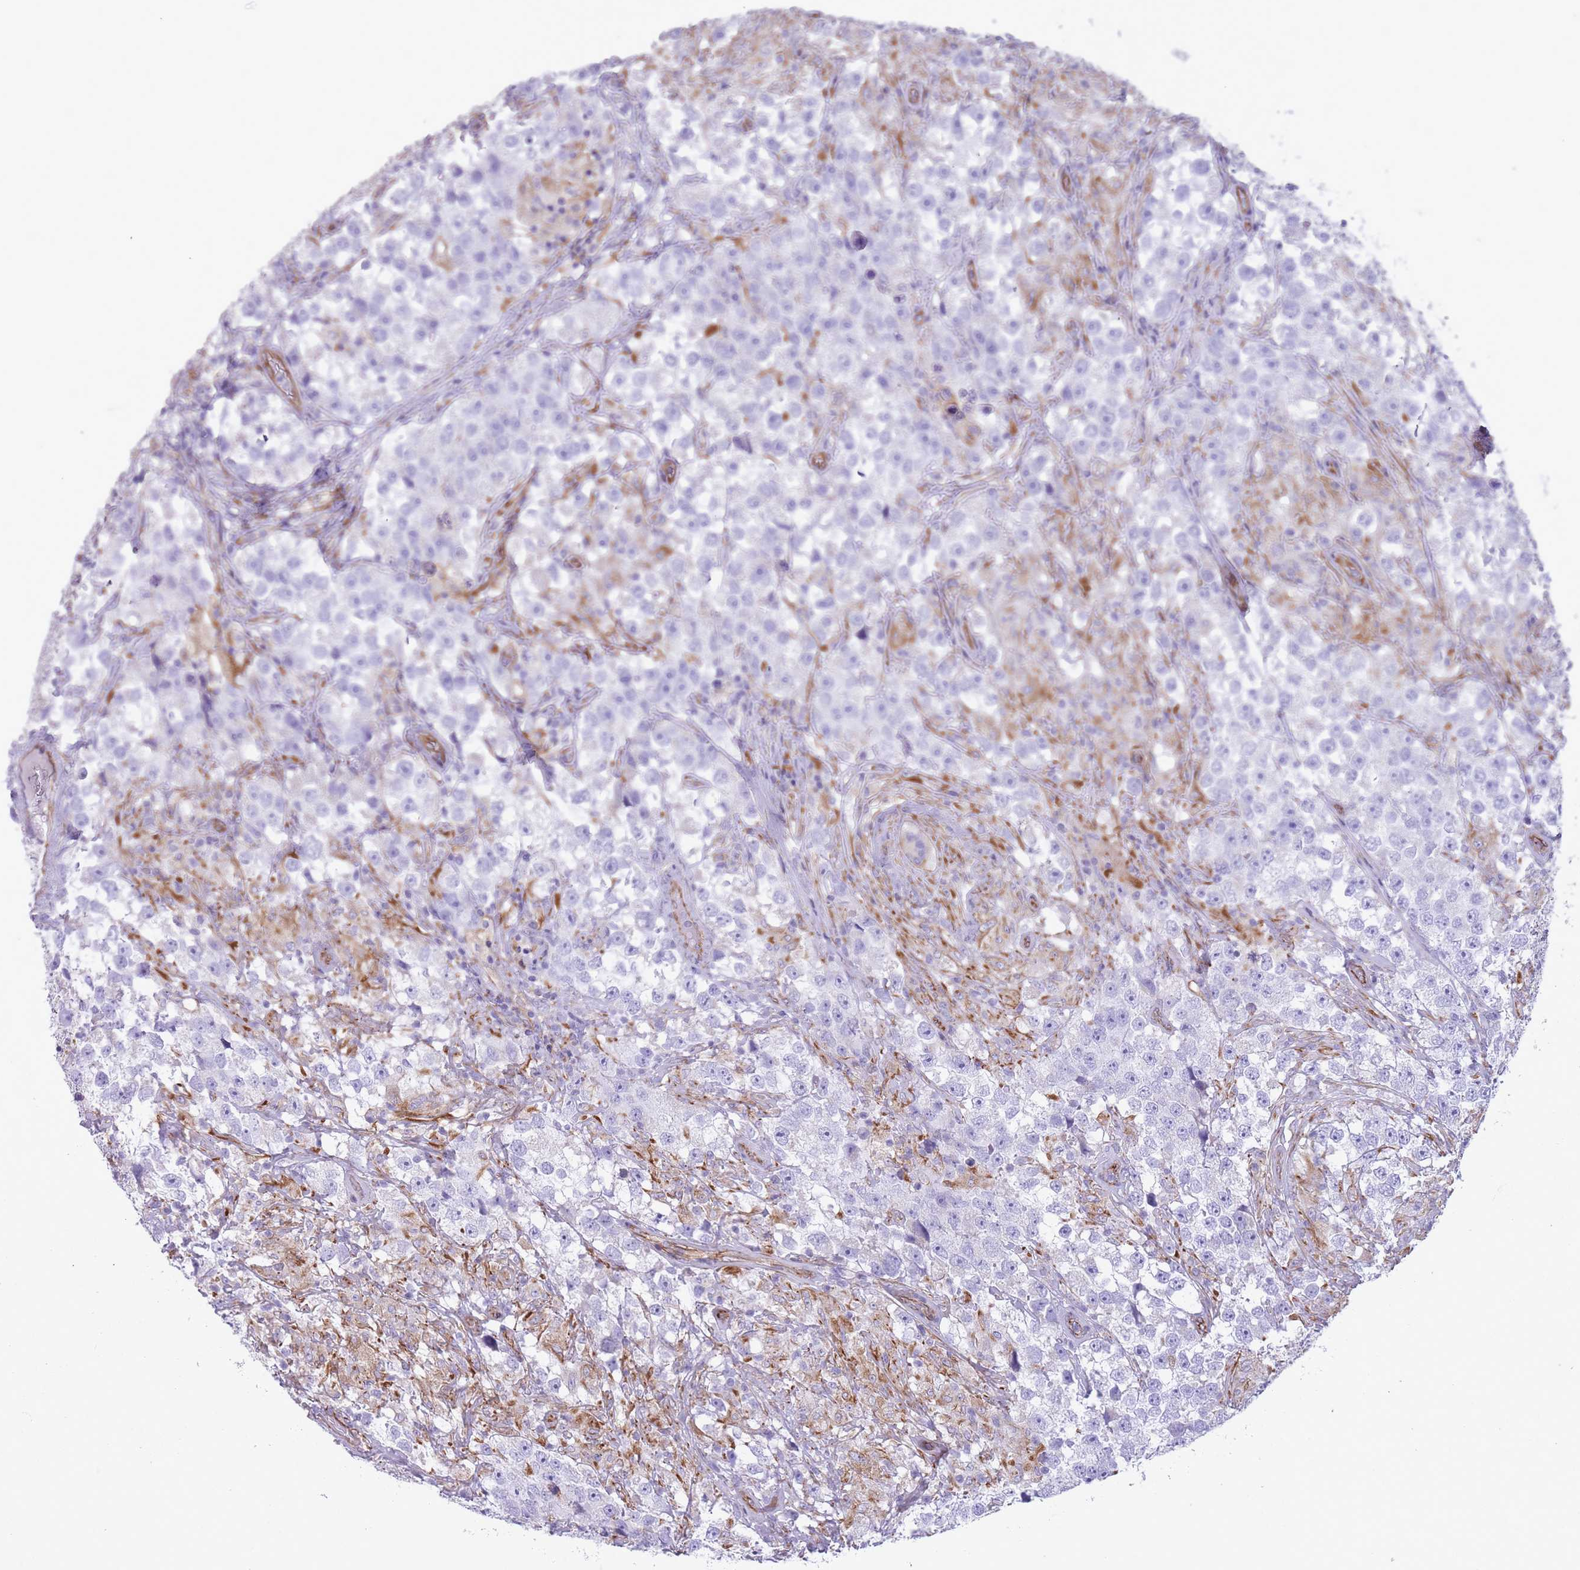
{"staining": {"intensity": "negative", "quantity": "none", "location": "none"}, "tissue": "testis cancer", "cell_type": "Tumor cells", "image_type": "cancer", "snomed": [{"axis": "morphology", "description": "Seminoma, NOS"}, {"axis": "topography", "description": "Testis"}], "caption": "Tumor cells are negative for brown protein staining in seminoma (testis). The staining is performed using DAB (3,3'-diaminobenzidine) brown chromogen with nuclei counter-stained in using hematoxylin.", "gene": "PTCD1", "patient": {"sex": "male", "age": 46}}